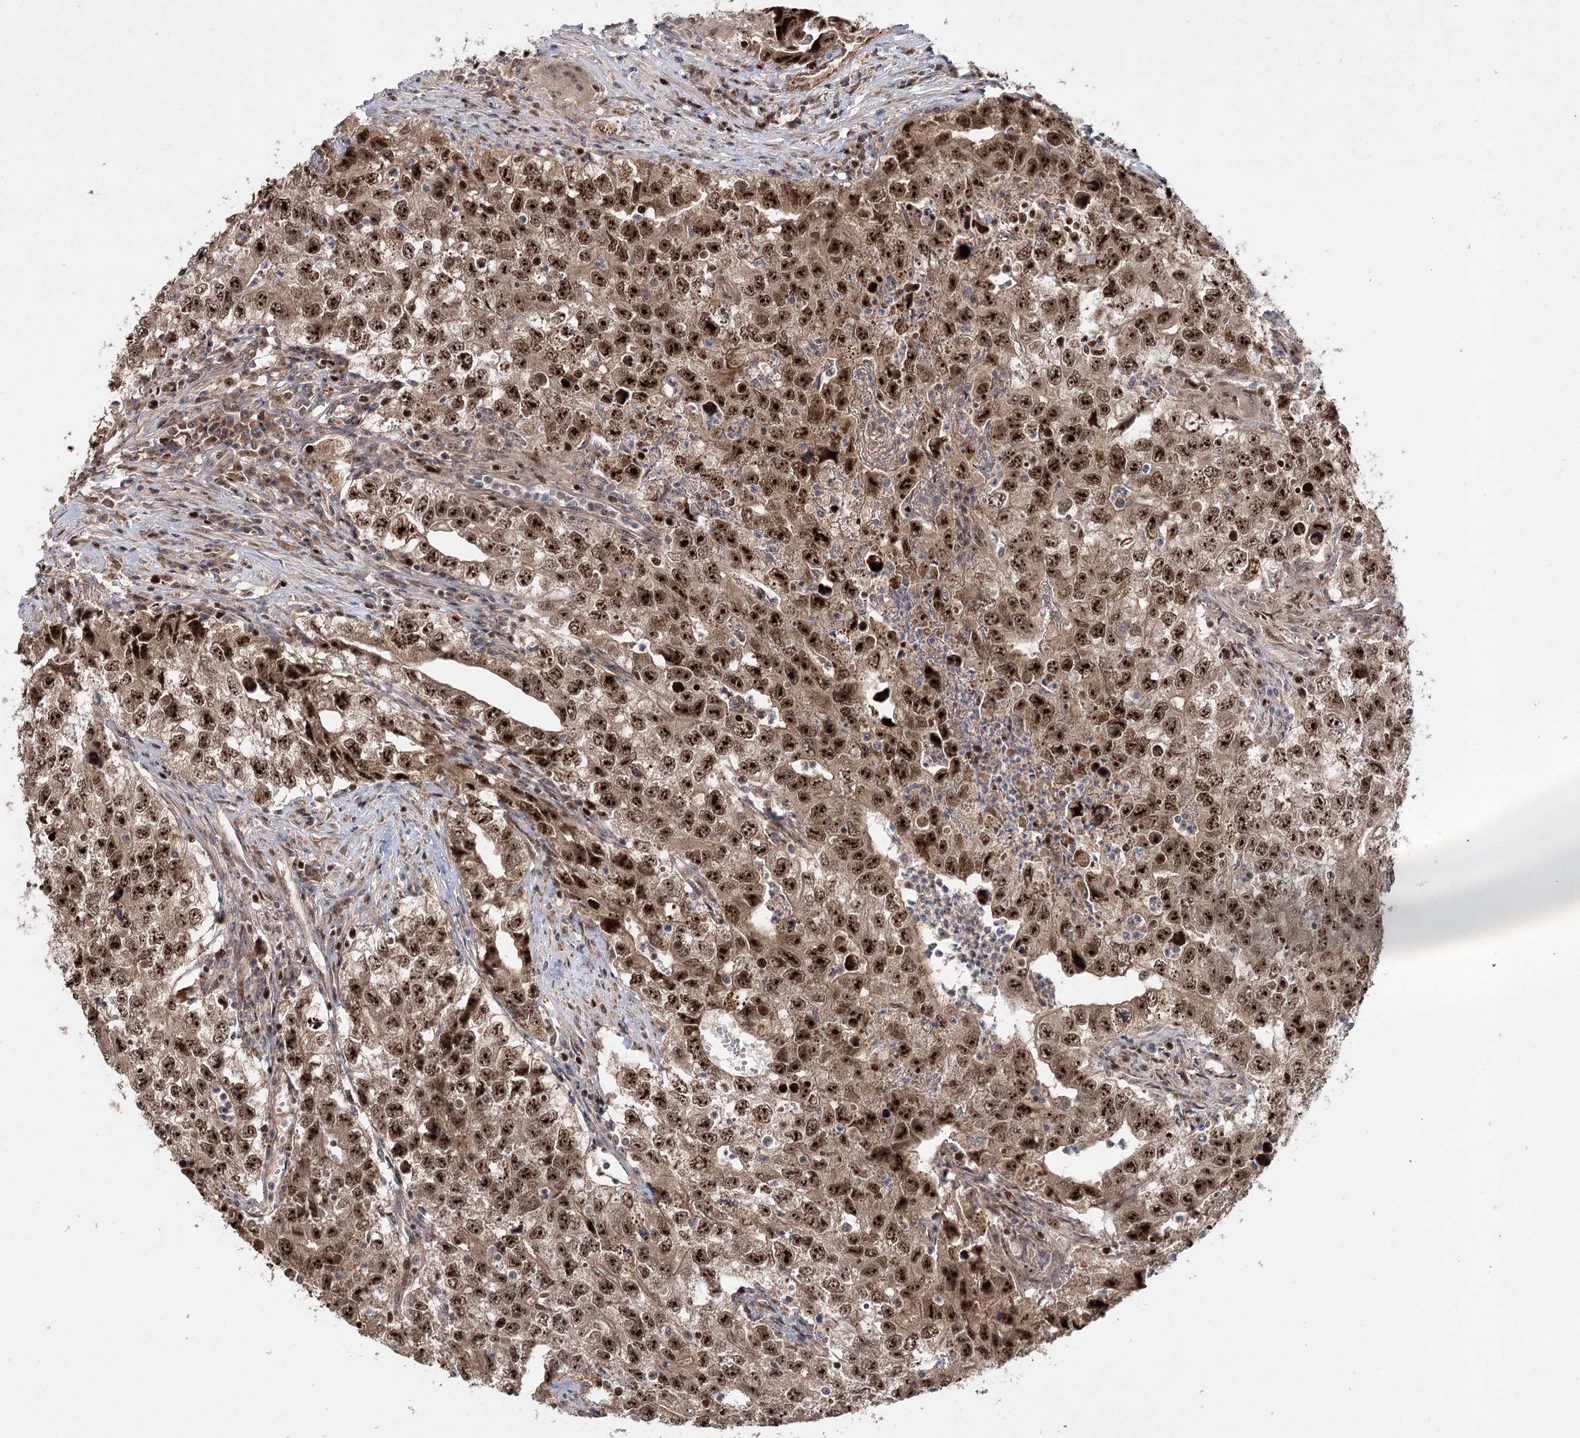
{"staining": {"intensity": "strong", "quantity": ">75%", "location": "nuclear"}, "tissue": "testis cancer", "cell_type": "Tumor cells", "image_type": "cancer", "snomed": [{"axis": "morphology", "description": "Seminoma, NOS"}, {"axis": "morphology", "description": "Carcinoma, Embryonal, NOS"}, {"axis": "topography", "description": "Testis"}], "caption": "High-magnification brightfield microscopy of testis cancer stained with DAB (3,3'-diaminobenzidine) (brown) and counterstained with hematoxylin (blue). tumor cells exhibit strong nuclear positivity is identified in about>75% of cells.", "gene": "PIK3C2A", "patient": {"sex": "male", "age": 43}}